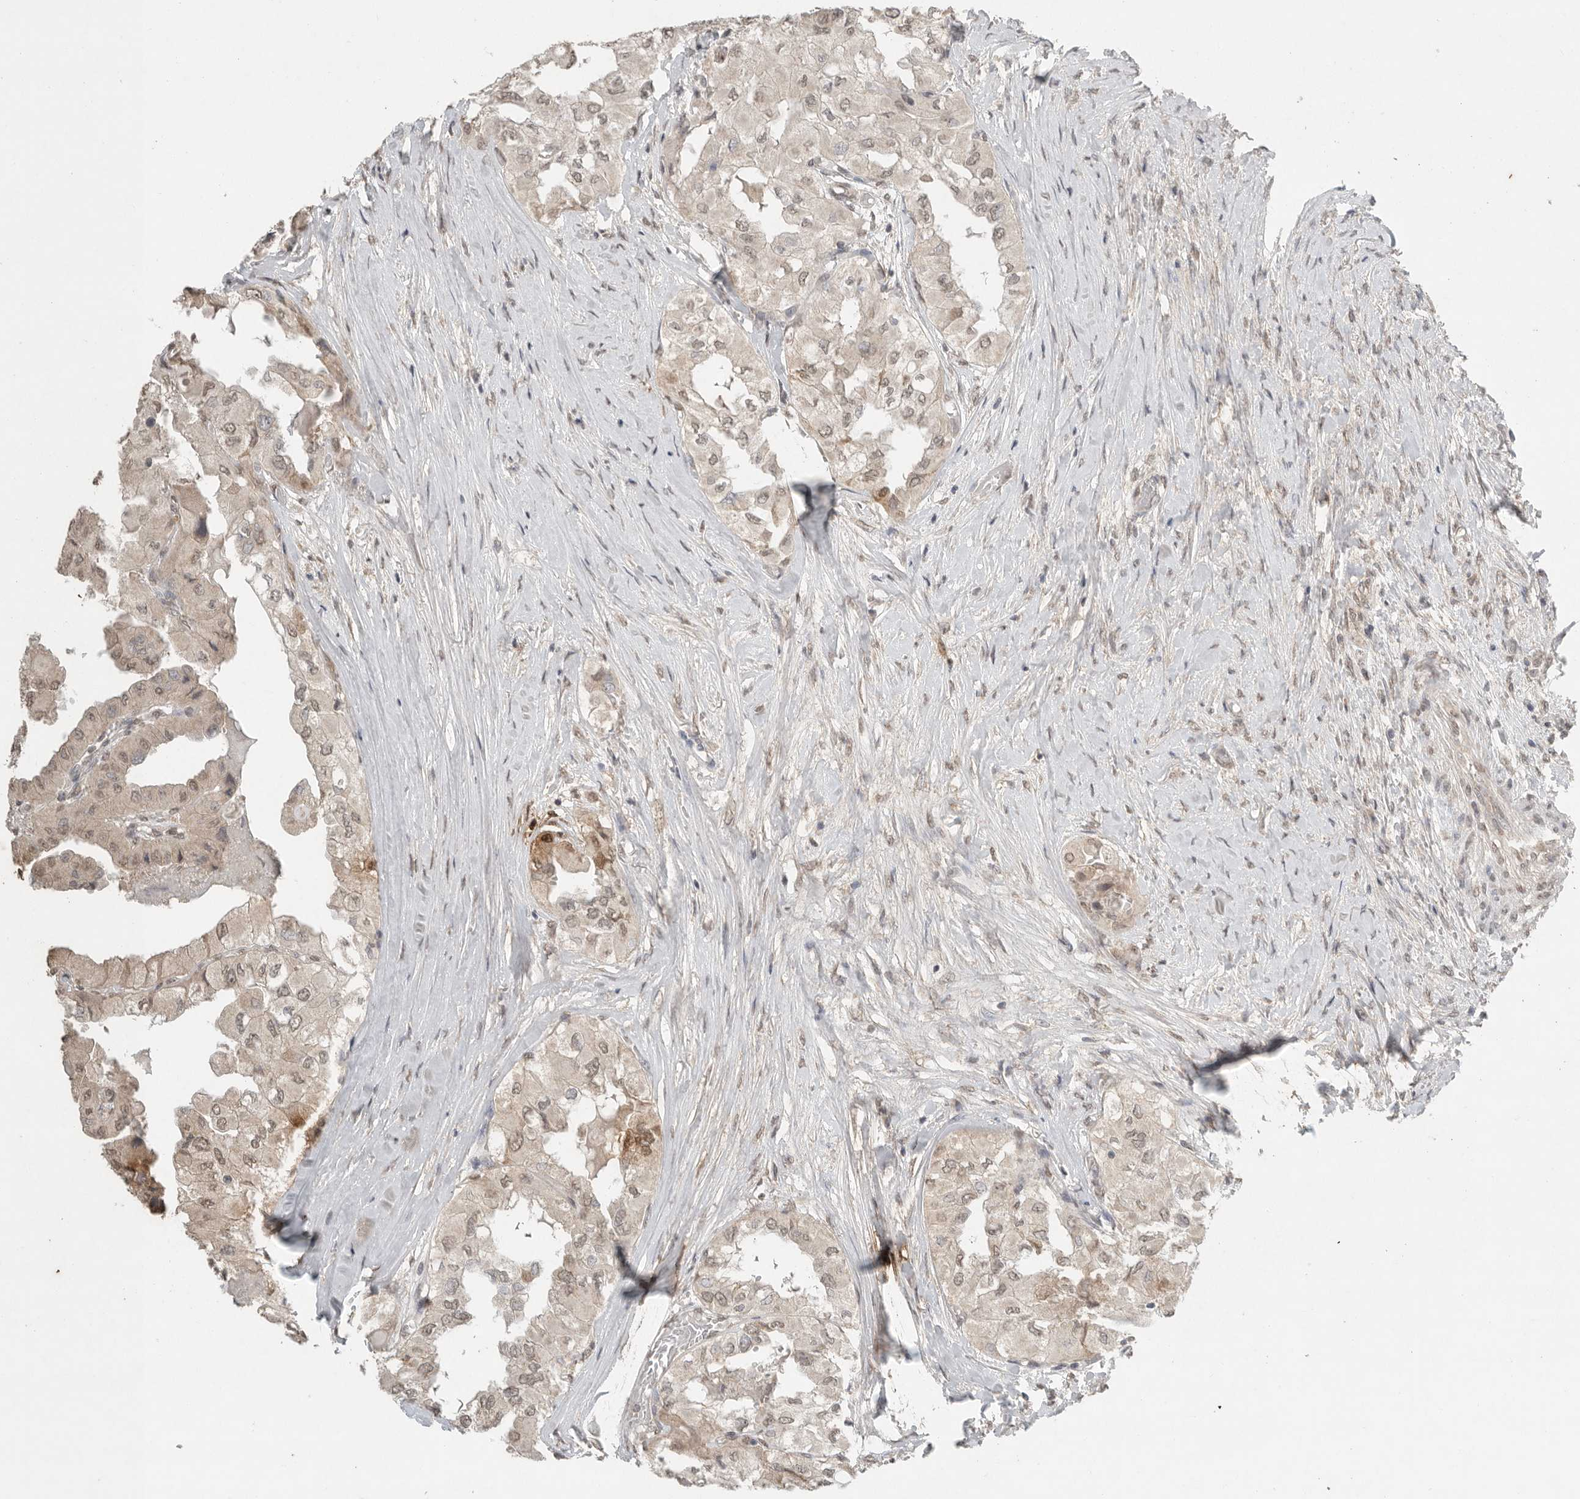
{"staining": {"intensity": "weak", "quantity": ">75%", "location": "cytoplasmic/membranous,nuclear"}, "tissue": "thyroid cancer", "cell_type": "Tumor cells", "image_type": "cancer", "snomed": [{"axis": "morphology", "description": "Papillary adenocarcinoma, NOS"}, {"axis": "topography", "description": "Thyroid gland"}], "caption": "Immunohistochemistry (IHC) (DAB (3,3'-diaminobenzidine)) staining of papillary adenocarcinoma (thyroid) demonstrates weak cytoplasmic/membranous and nuclear protein positivity in approximately >75% of tumor cells.", "gene": "KLK5", "patient": {"sex": "female", "age": 59}}